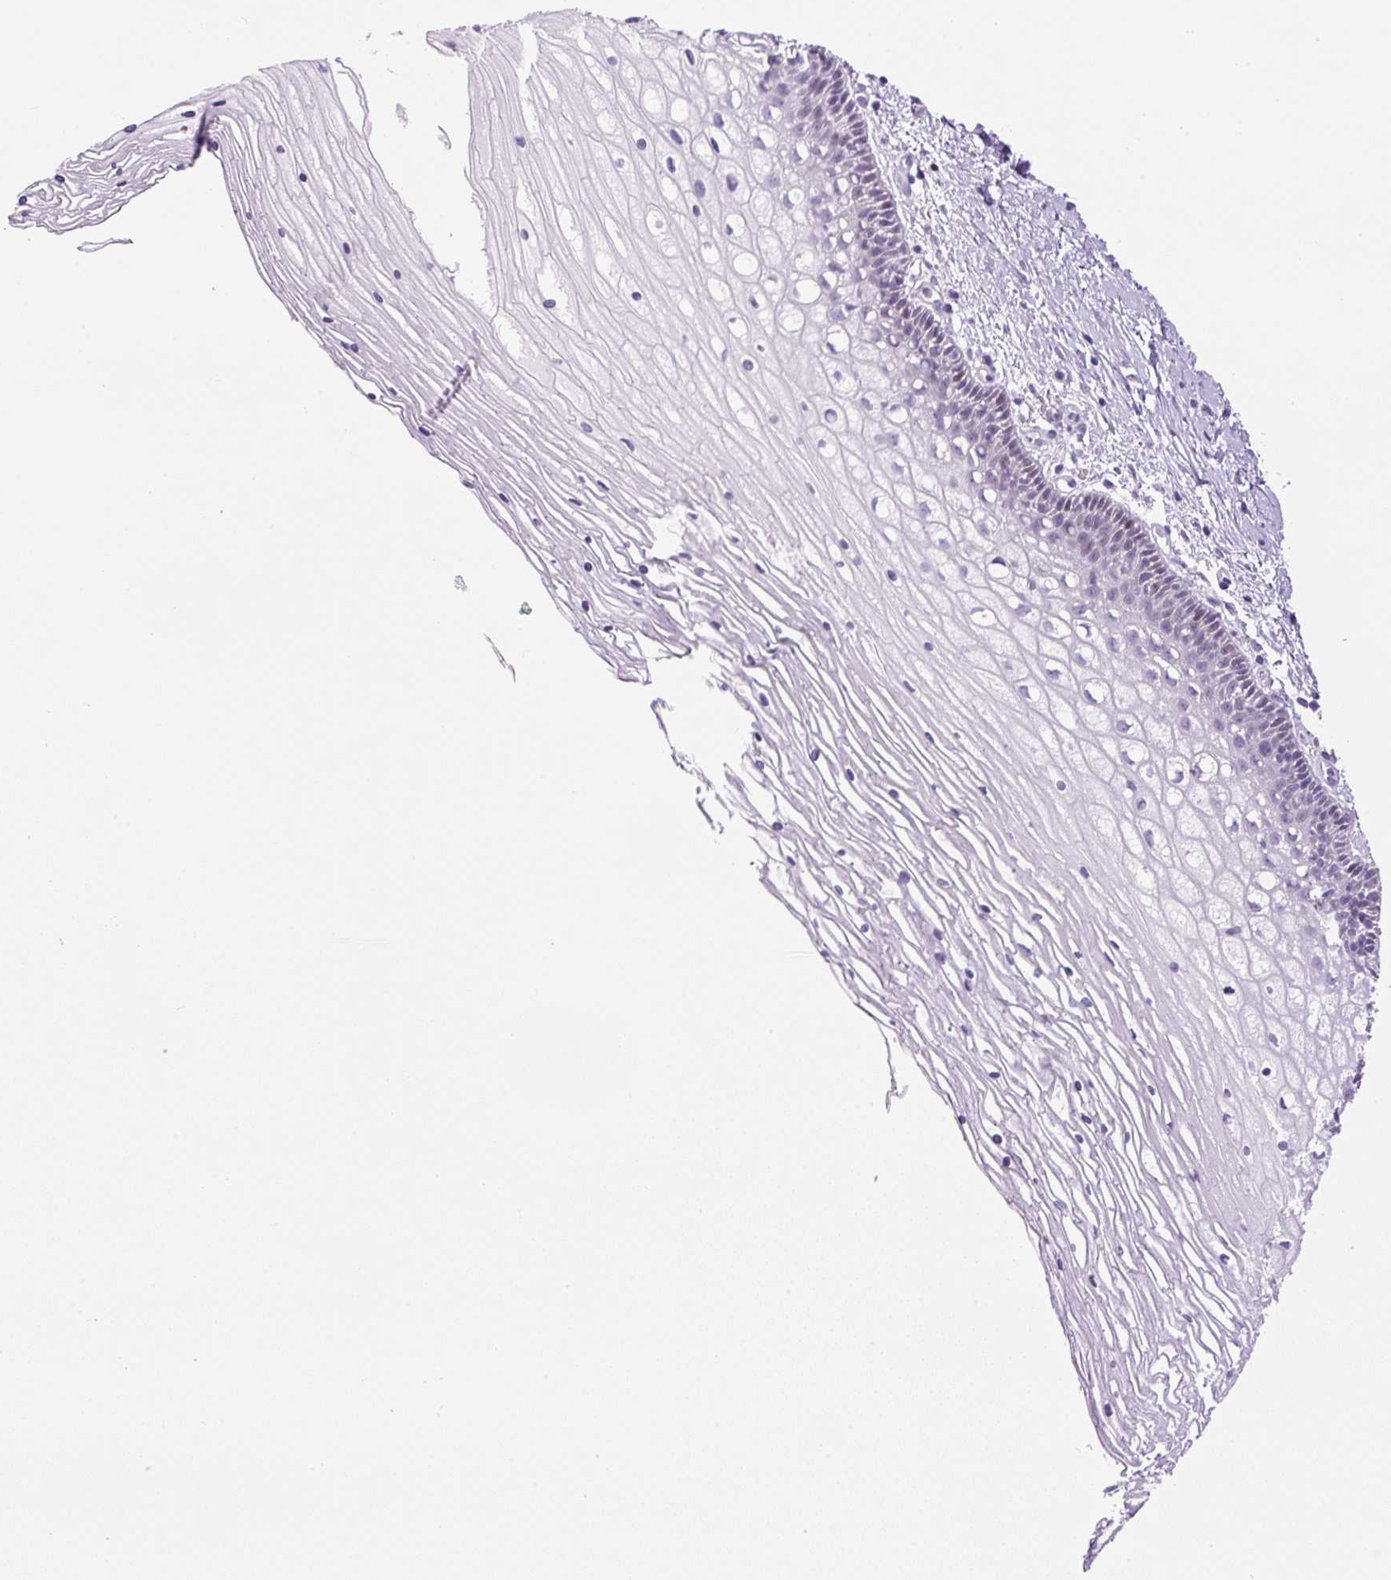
{"staining": {"intensity": "negative", "quantity": "none", "location": "none"}, "tissue": "cervix", "cell_type": "Squamous epithelial cells", "image_type": "normal", "snomed": [{"axis": "morphology", "description": "Normal tissue, NOS"}, {"axis": "topography", "description": "Cervix"}], "caption": "Immunohistochemistry (IHC) photomicrograph of unremarkable human cervix stained for a protein (brown), which demonstrates no positivity in squamous epithelial cells.", "gene": "RHBDD2", "patient": {"sex": "female", "age": 36}}